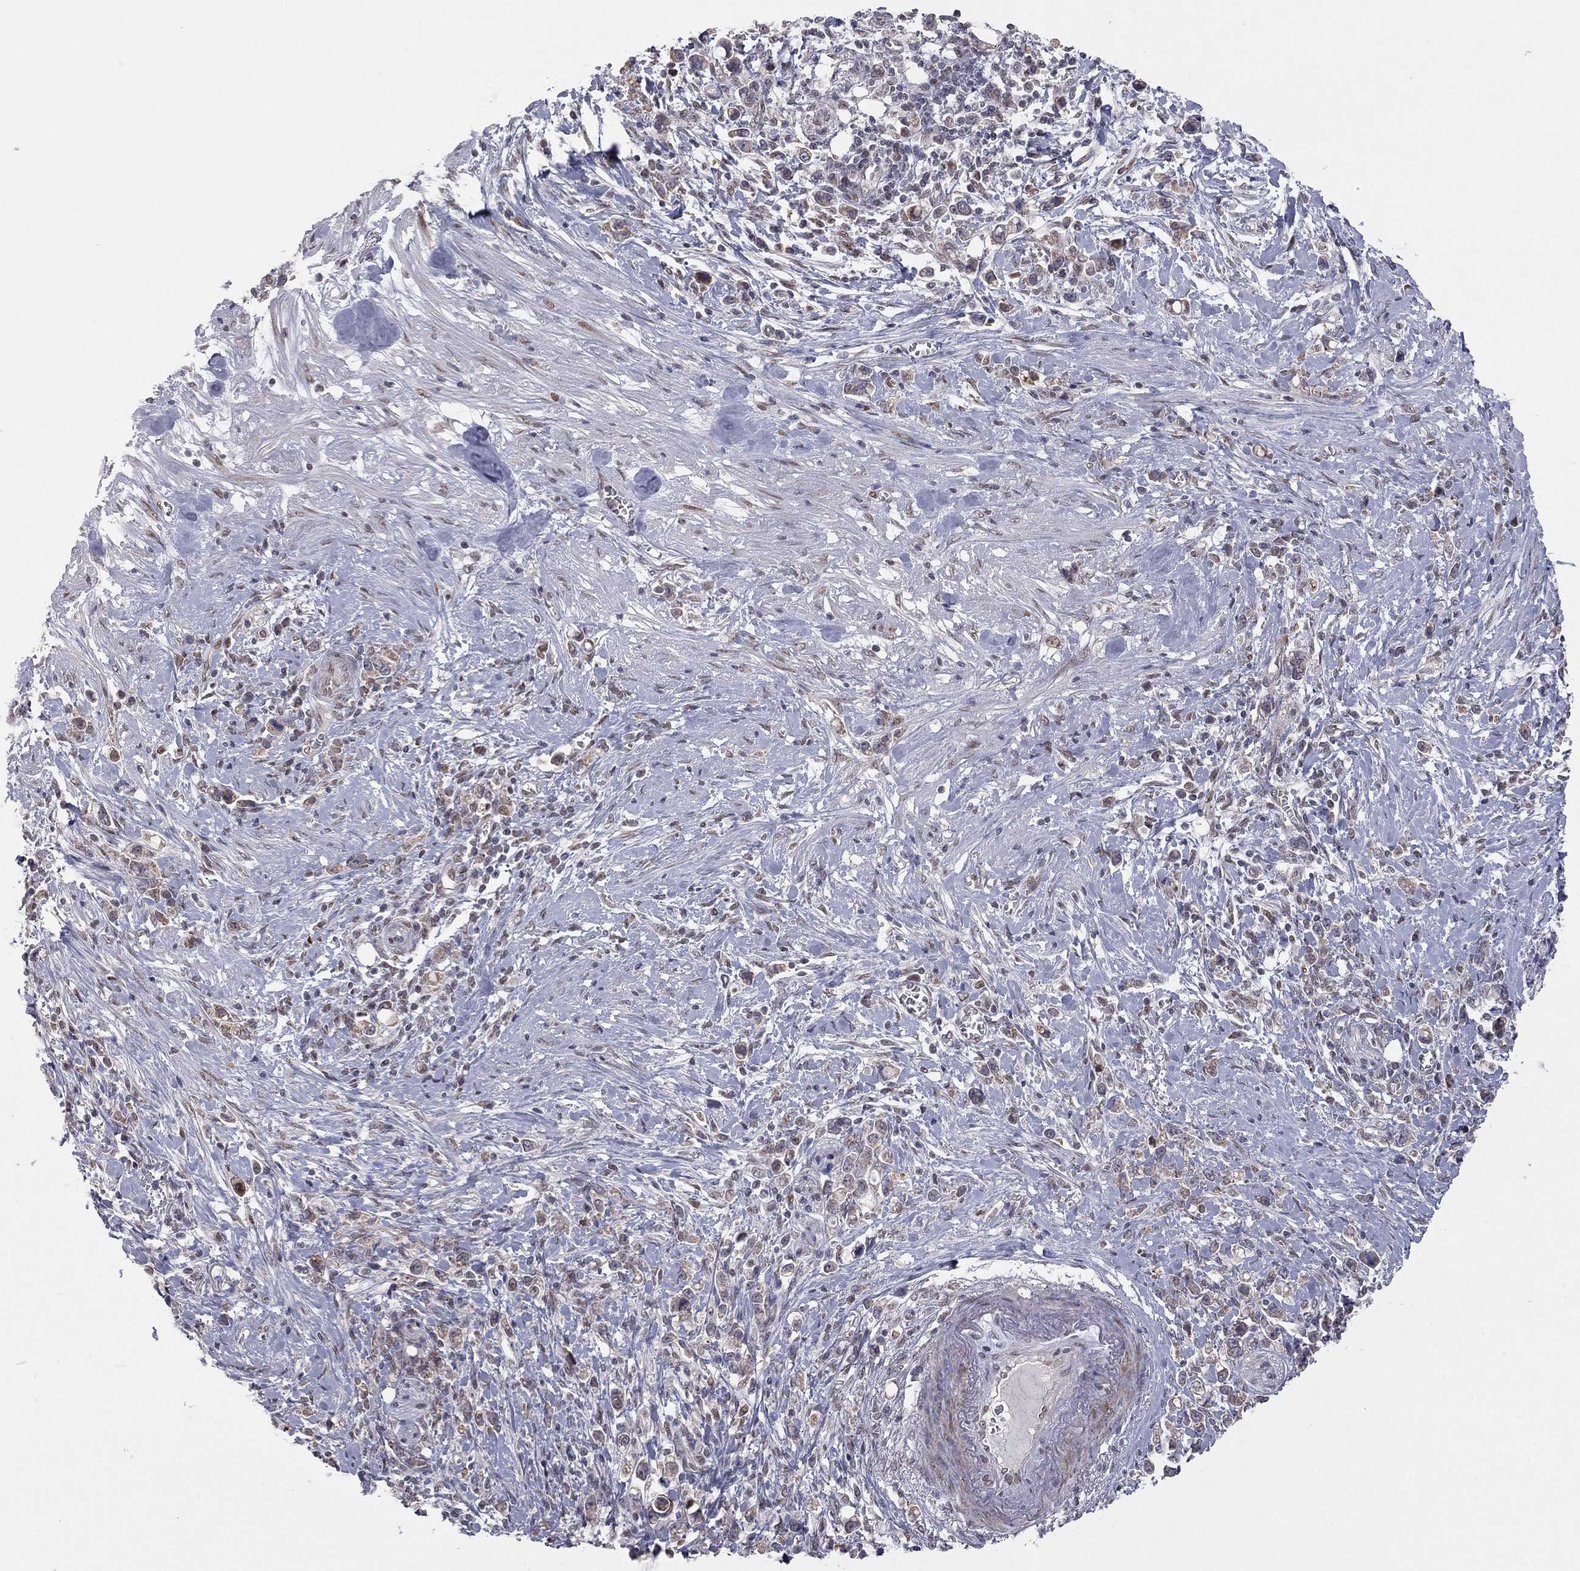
{"staining": {"intensity": "moderate", "quantity": ">75%", "location": "cytoplasmic/membranous"}, "tissue": "stomach cancer", "cell_type": "Tumor cells", "image_type": "cancer", "snomed": [{"axis": "morphology", "description": "Adenocarcinoma, NOS"}, {"axis": "topography", "description": "Stomach"}], "caption": "DAB (3,3'-diaminobenzidine) immunohistochemical staining of human stomach cancer shows moderate cytoplasmic/membranous protein staining in approximately >75% of tumor cells.", "gene": "MC3R", "patient": {"sex": "male", "age": 63}}